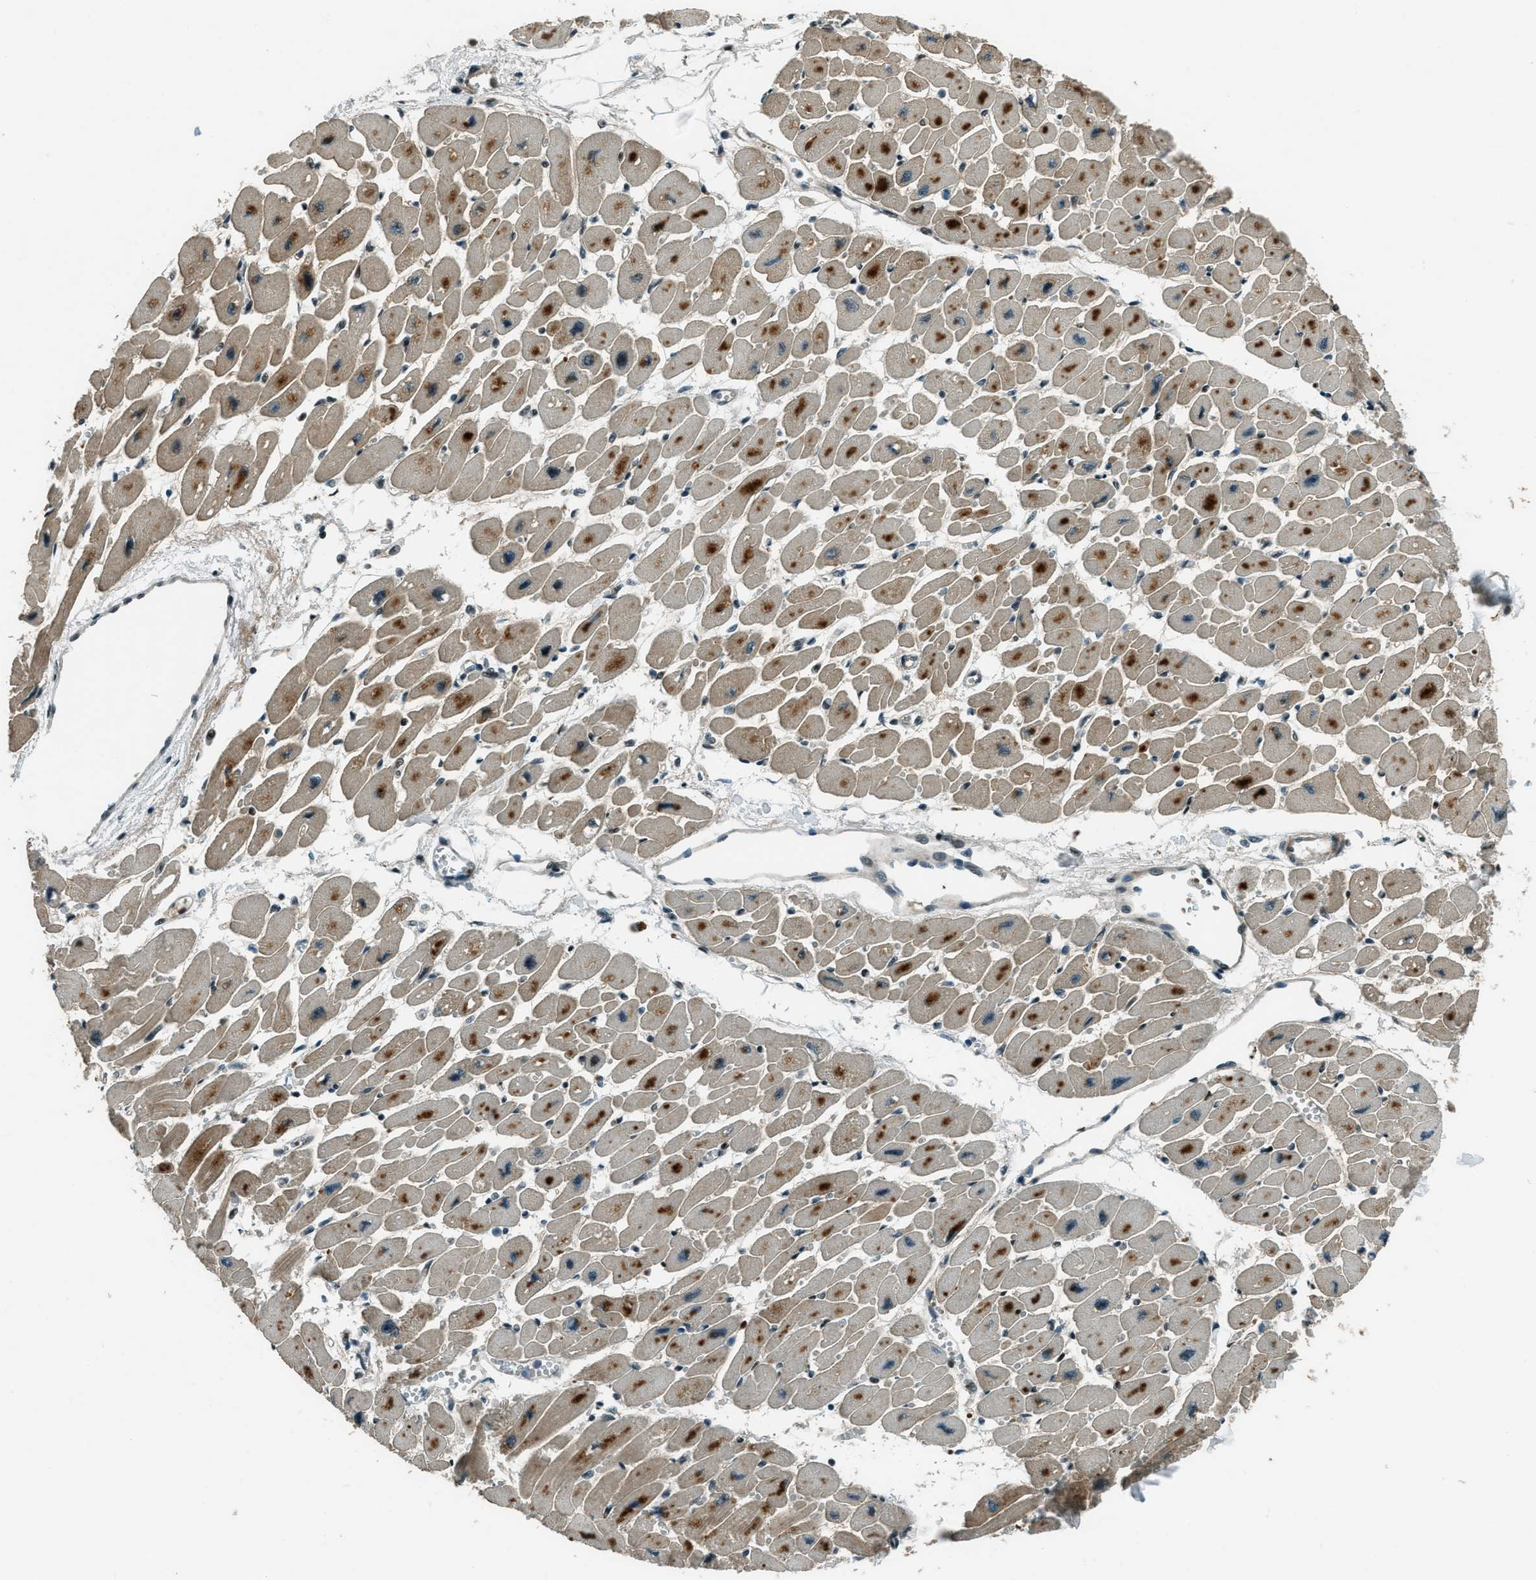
{"staining": {"intensity": "moderate", "quantity": ">75%", "location": "cytoplasmic/membranous"}, "tissue": "heart muscle", "cell_type": "Cardiomyocytes", "image_type": "normal", "snomed": [{"axis": "morphology", "description": "Normal tissue, NOS"}, {"axis": "topography", "description": "Heart"}], "caption": "Immunohistochemistry (DAB (3,3'-diaminobenzidine)) staining of unremarkable heart muscle exhibits moderate cytoplasmic/membranous protein expression in approximately >75% of cardiomyocytes.", "gene": "TARDBP", "patient": {"sex": "female", "age": 54}}